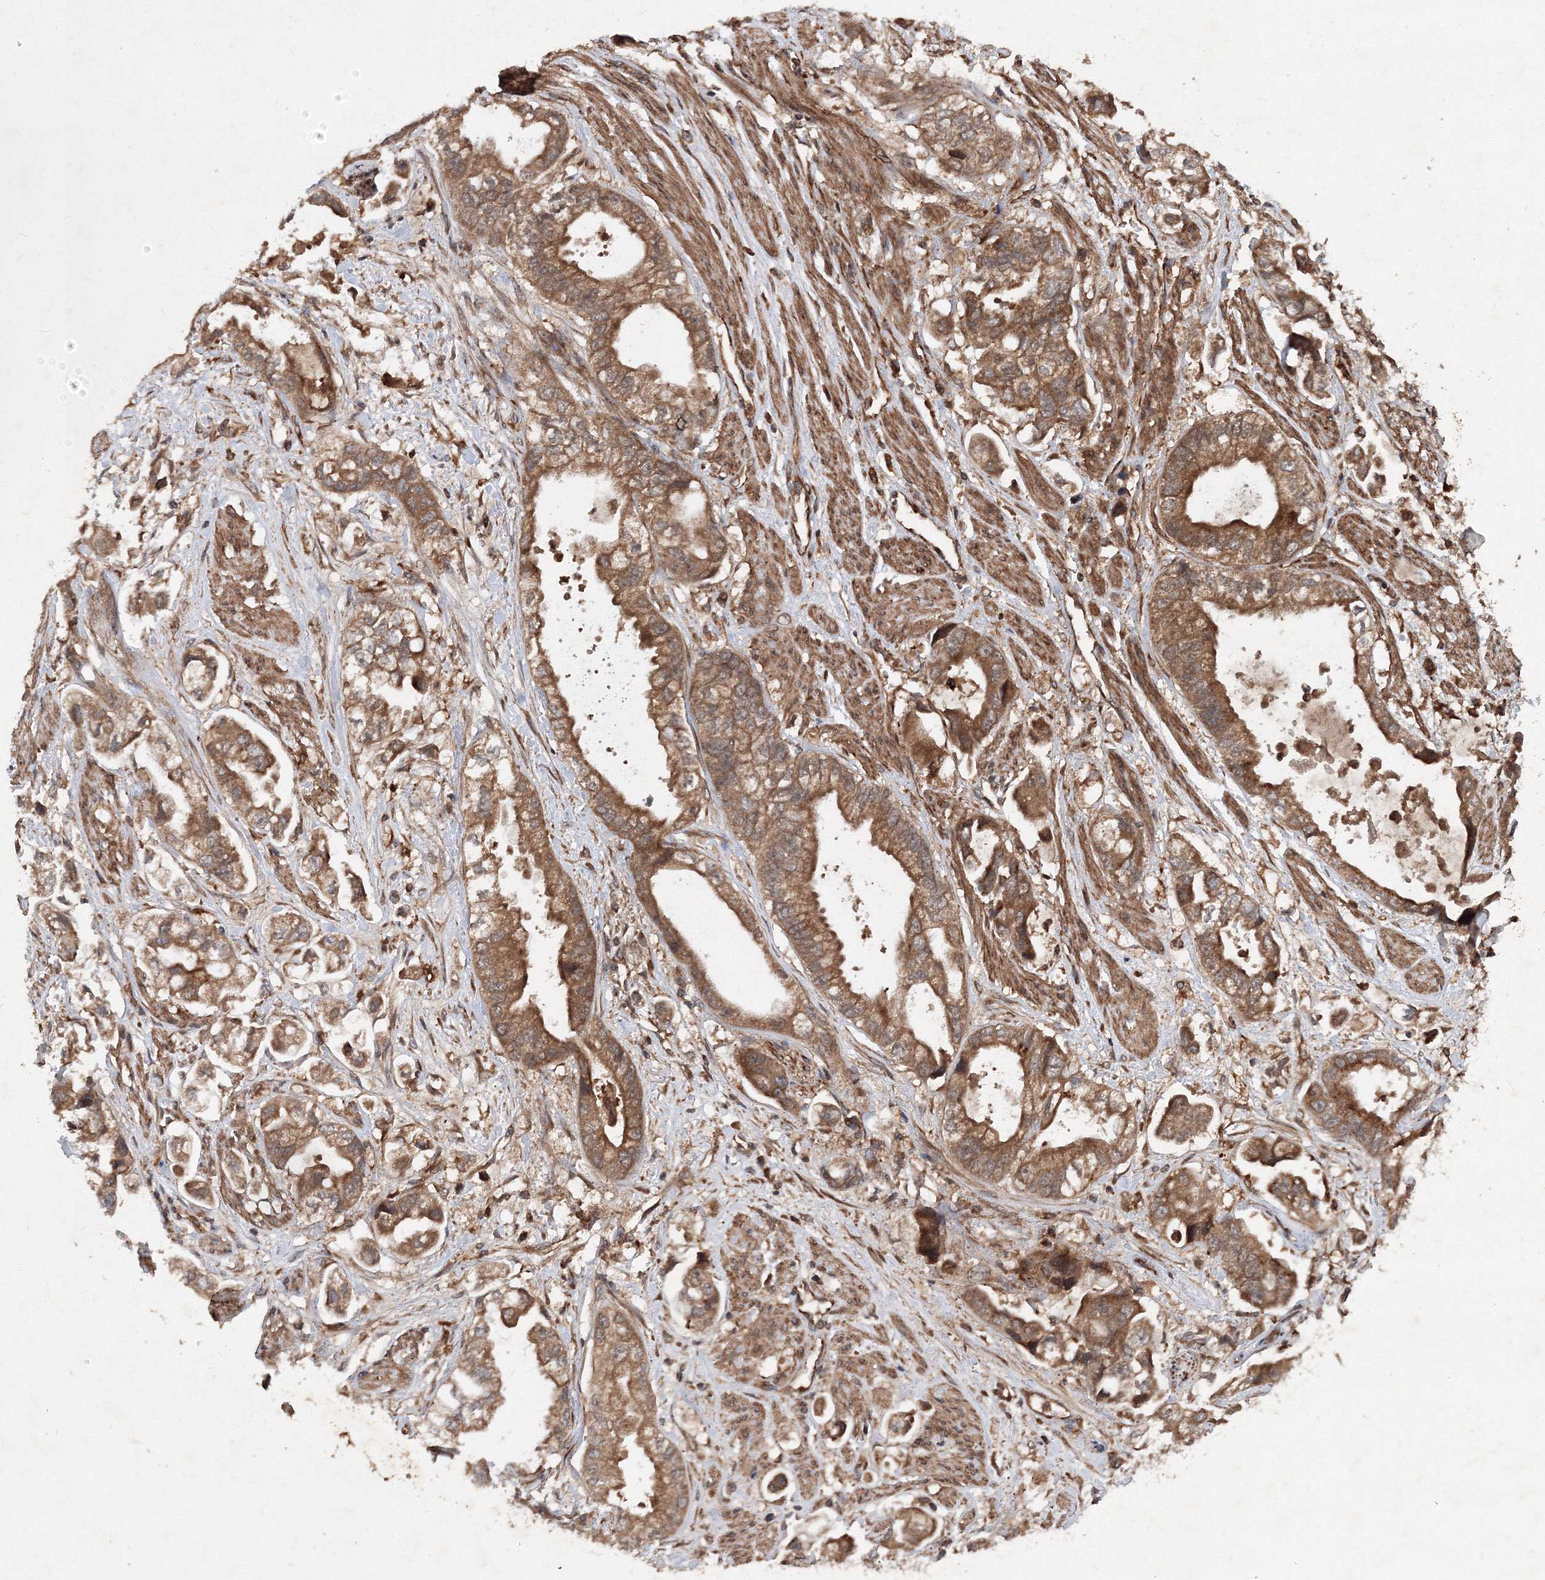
{"staining": {"intensity": "moderate", "quantity": ">75%", "location": "cytoplasmic/membranous"}, "tissue": "stomach cancer", "cell_type": "Tumor cells", "image_type": "cancer", "snomed": [{"axis": "morphology", "description": "Adenocarcinoma, NOS"}, {"axis": "topography", "description": "Stomach"}], "caption": "A brown stain highlights moderate cytoplasmic/membranous positivity of a protein in stomach cancer tumor cells.", "gene": "ATG3", "patient": {"sex": "male", "age": 62}}